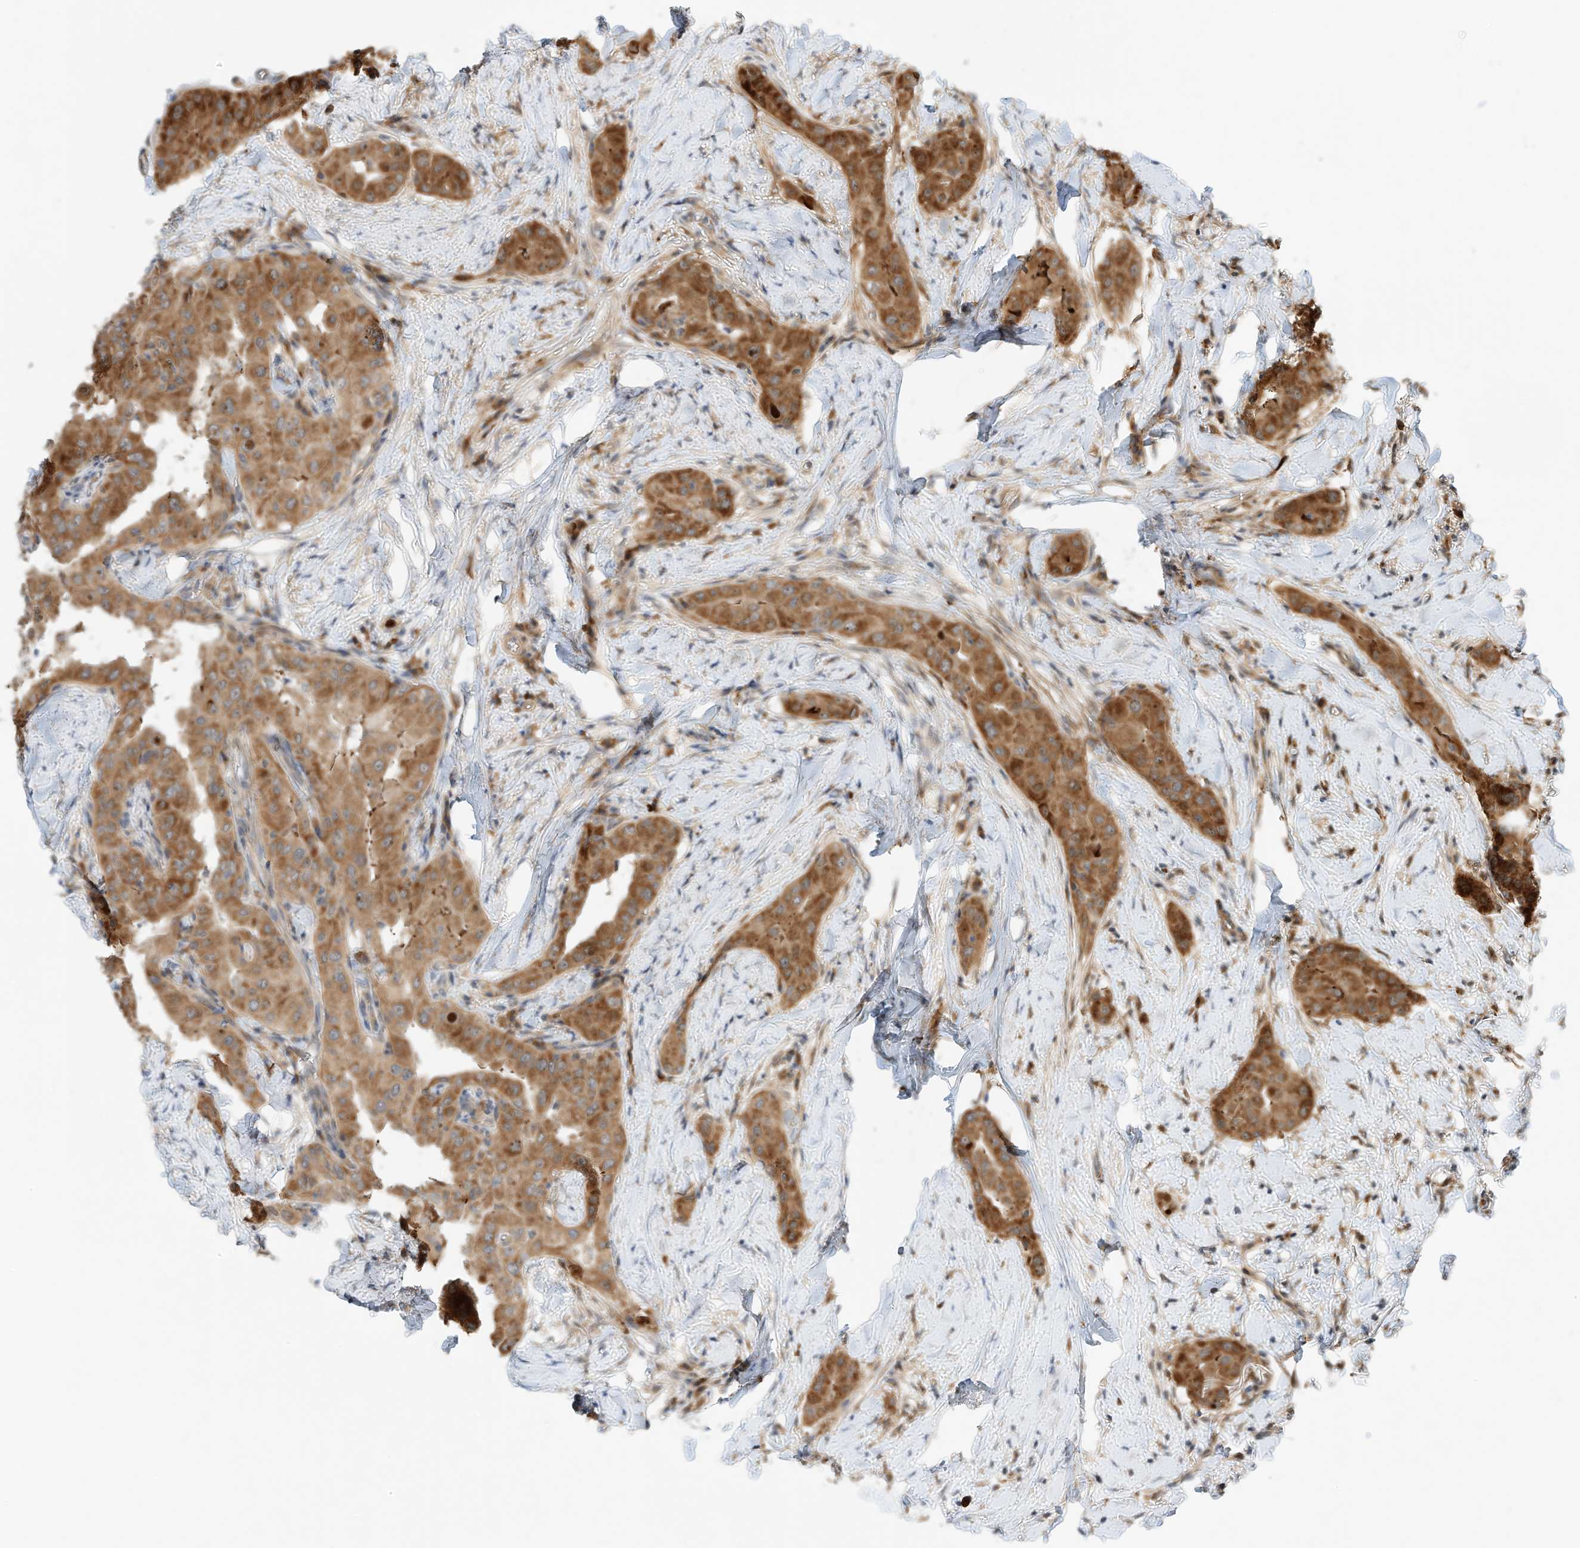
{"staining": {"intensity": "strong", "quantity": ">75%", "location": "cytoplasmic/membranous"}, "tissue": "thyroid cancer", "cell_type": "Tumor cells", "image_type": "cancer", "snomed": [{"axis": "morphology", "description": "Papillary adenocarcinoma, NOS"}, {"axis": "topography", "description": "Thyroid gland"}], "caption": "Immunohistochemistry (IHC) of thyroid cancer displays high levels of strong cytoplasmic/membranous staining in about >75% of tumor cells.", "gene": "CPAMD8", "patient": {"sex": "male", "age": 33}}